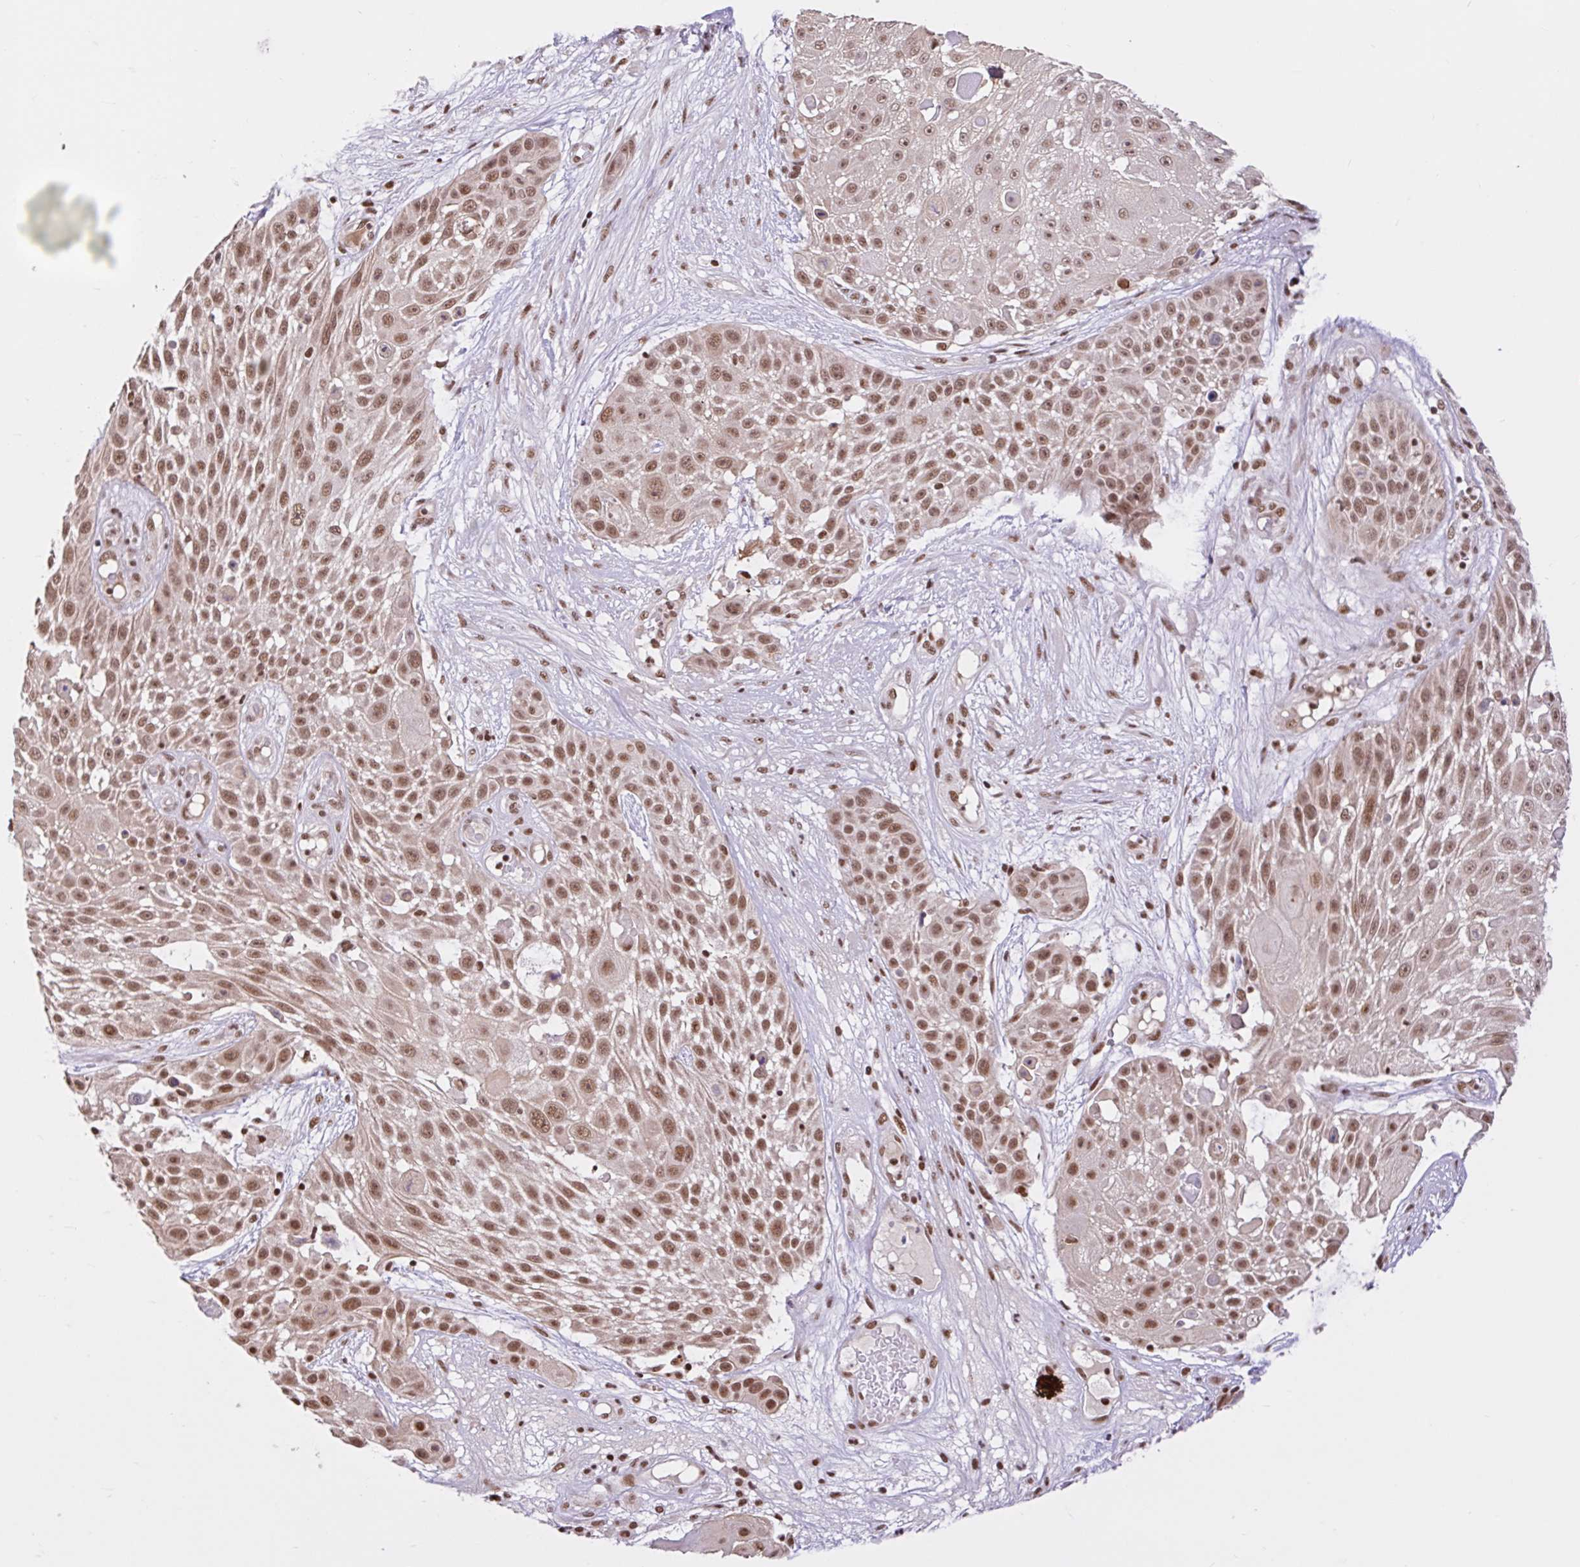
{"staining": {"intensity": "moderate", "quantity": ">75%", "location": "nuclear"}, "tissue": "skin cancer", "cell_type": "Tumor cells", "image_type": "cancer", "snomed": [{"axis": "morphology", "description": "Squamous cell carcinoma, NOS"}, {"axis": "topography", "description": "Skin"}], "caption": "Brown immunohistochemical staining in human squamous cell carcinoma (skin) reveals moderate nuclear expression in about >75% of tumor cells. (Stains: DAB (3,3'-diaminobenzidine) in brown, nuclei in blue, Microscopy: brightfield microscopy at high magnification).", "gene": "CCDC12", "patient": {"sex": "female", "age": 86}}